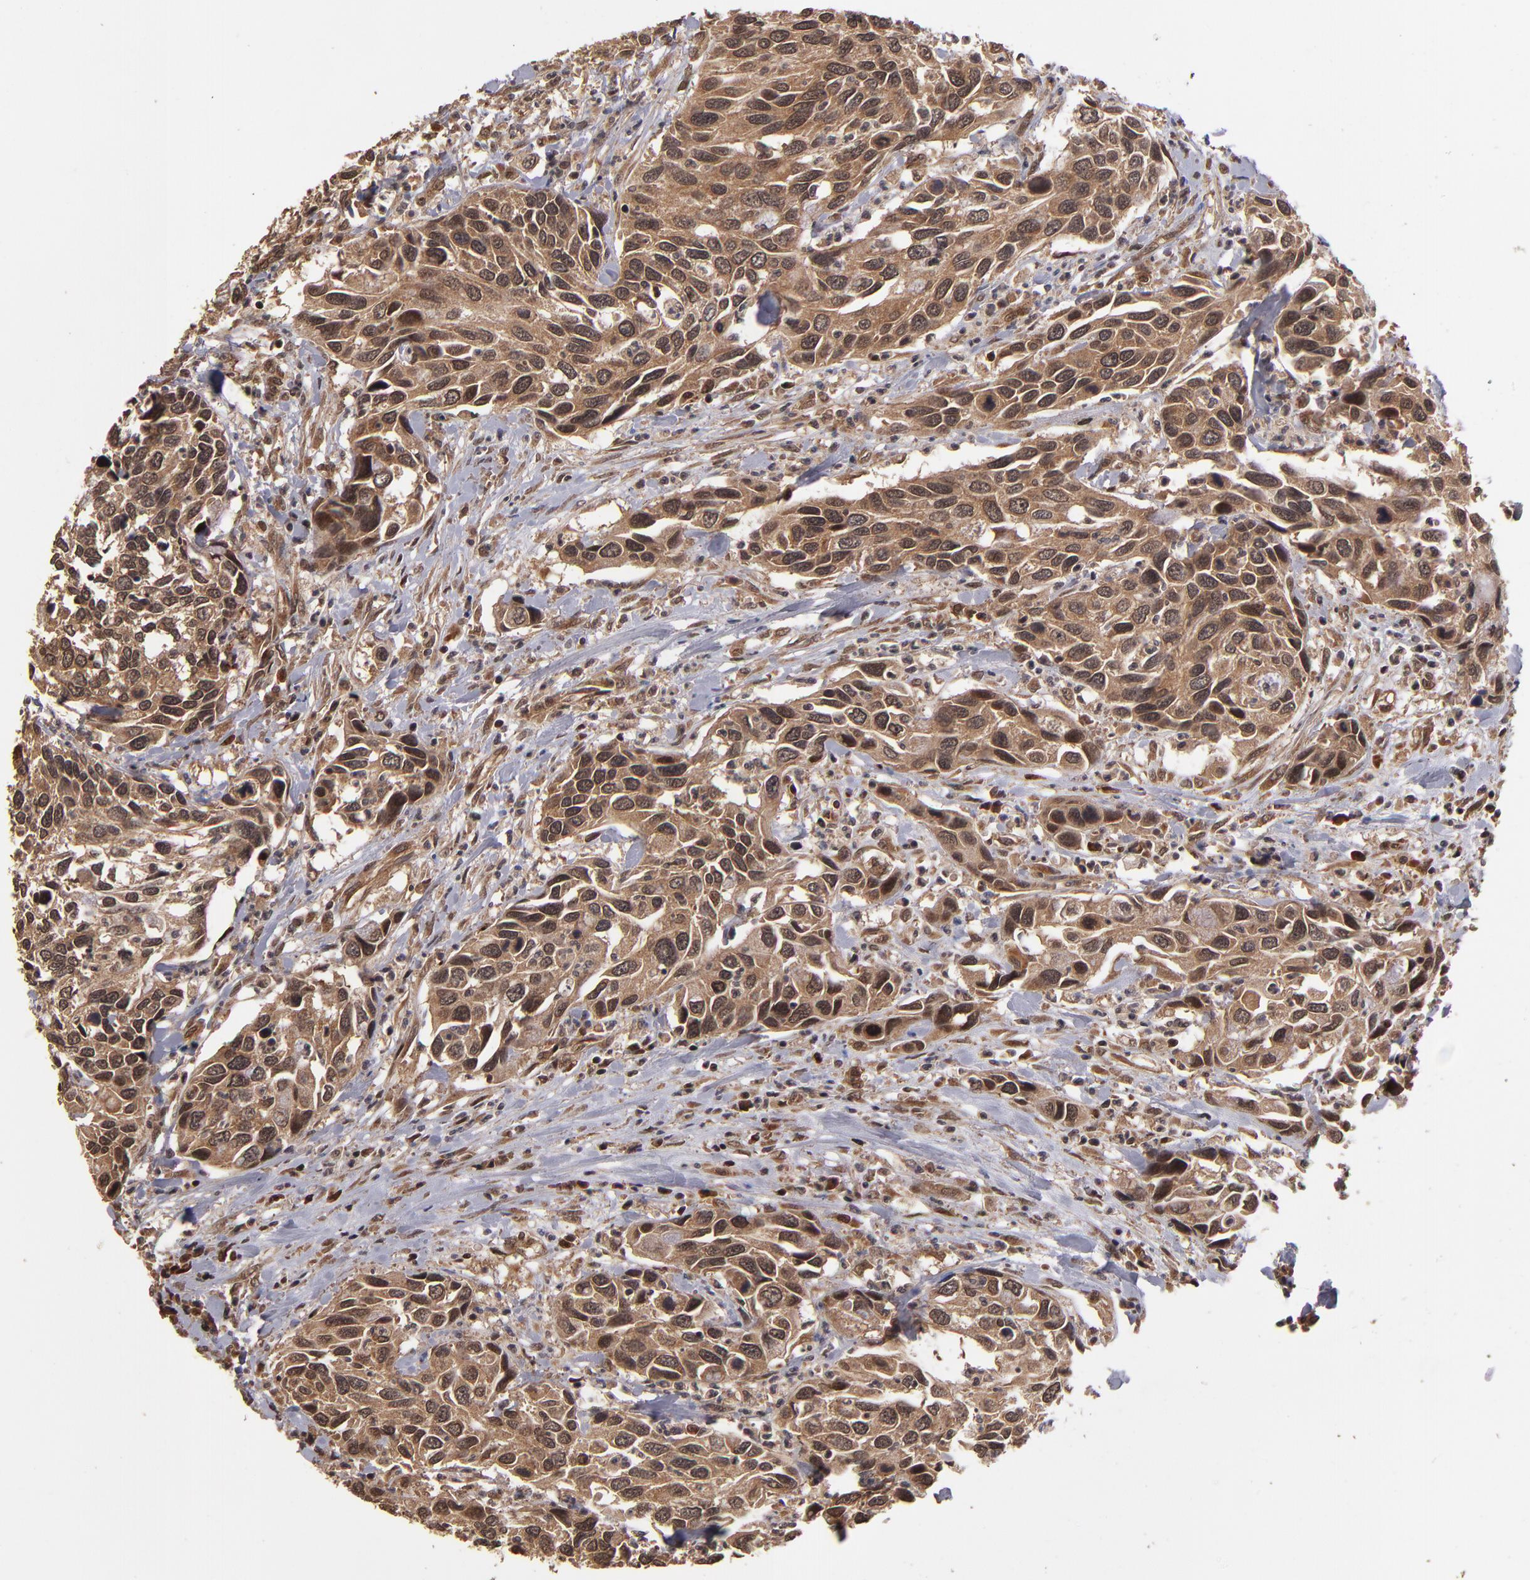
{"staining": {"intensity": "strong", "quantity": ">75%", "location": "cytoplasmic/membranous"}, "tissue": "urothelial cancer", "cell_type": "Tumor cells", "image_type": "cancer", "snomed": [{"axis": "morphology", "description": "Urothelial carcinoma, High grade"}, {"axis": "topography", "description": "Urinary bladder"}], "caption": "An immunohistochemistry micrograph of neoplastic tissue is shown. Protein staining in brown shows strong cytoplasmic/membranous positivity in urothelial cancer within tumor cells.", "gene": "NFE2L2", "patient": {"sex": "male", "age": 66}}